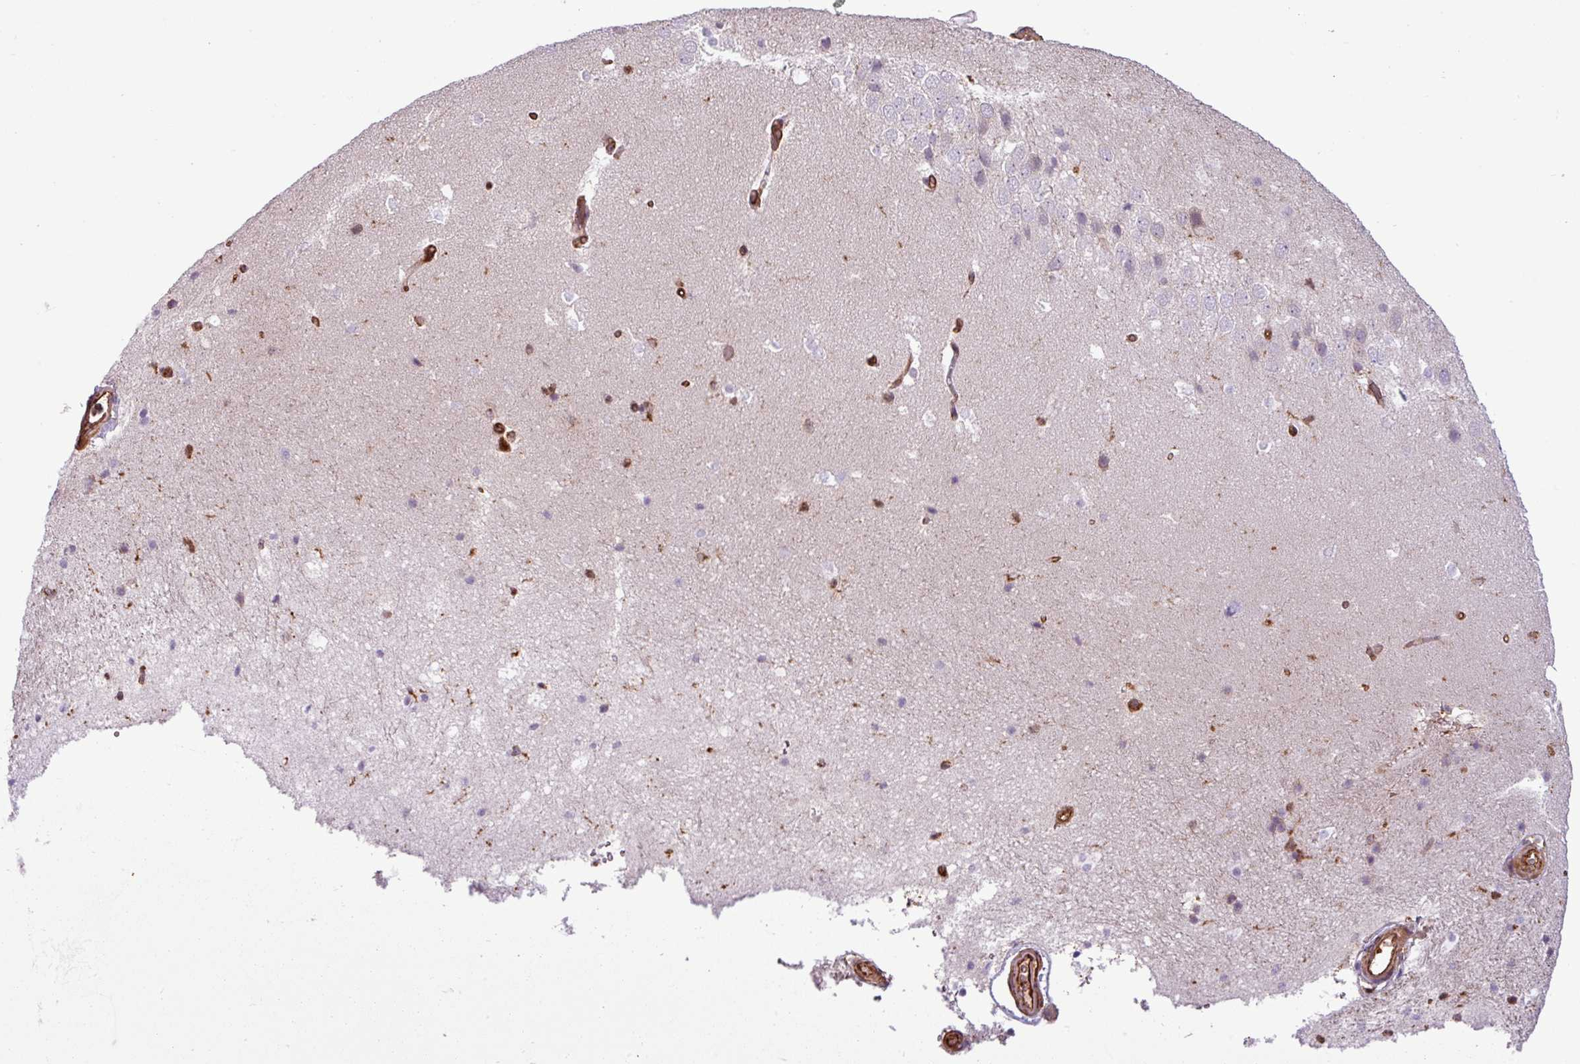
{"staining": {"intensity": "negative", "quantity": "none", "location": "none"}, "tissue": "hippocampus", "cell_type": "Glial cells", "image_type": "normal", "snomed": [{"axis": "morphology", "description": "Normal tissue, NOS"}, {"axis": "topography", "description": "Hippocampus"}], "caption": "The image shows no staining of glial cells in normal hippocampus. (Brightfield microscopy of DAB IHC at high magnification).", "gene": "PACSIN2", "patient": {"sex": "male", "age": 37}}